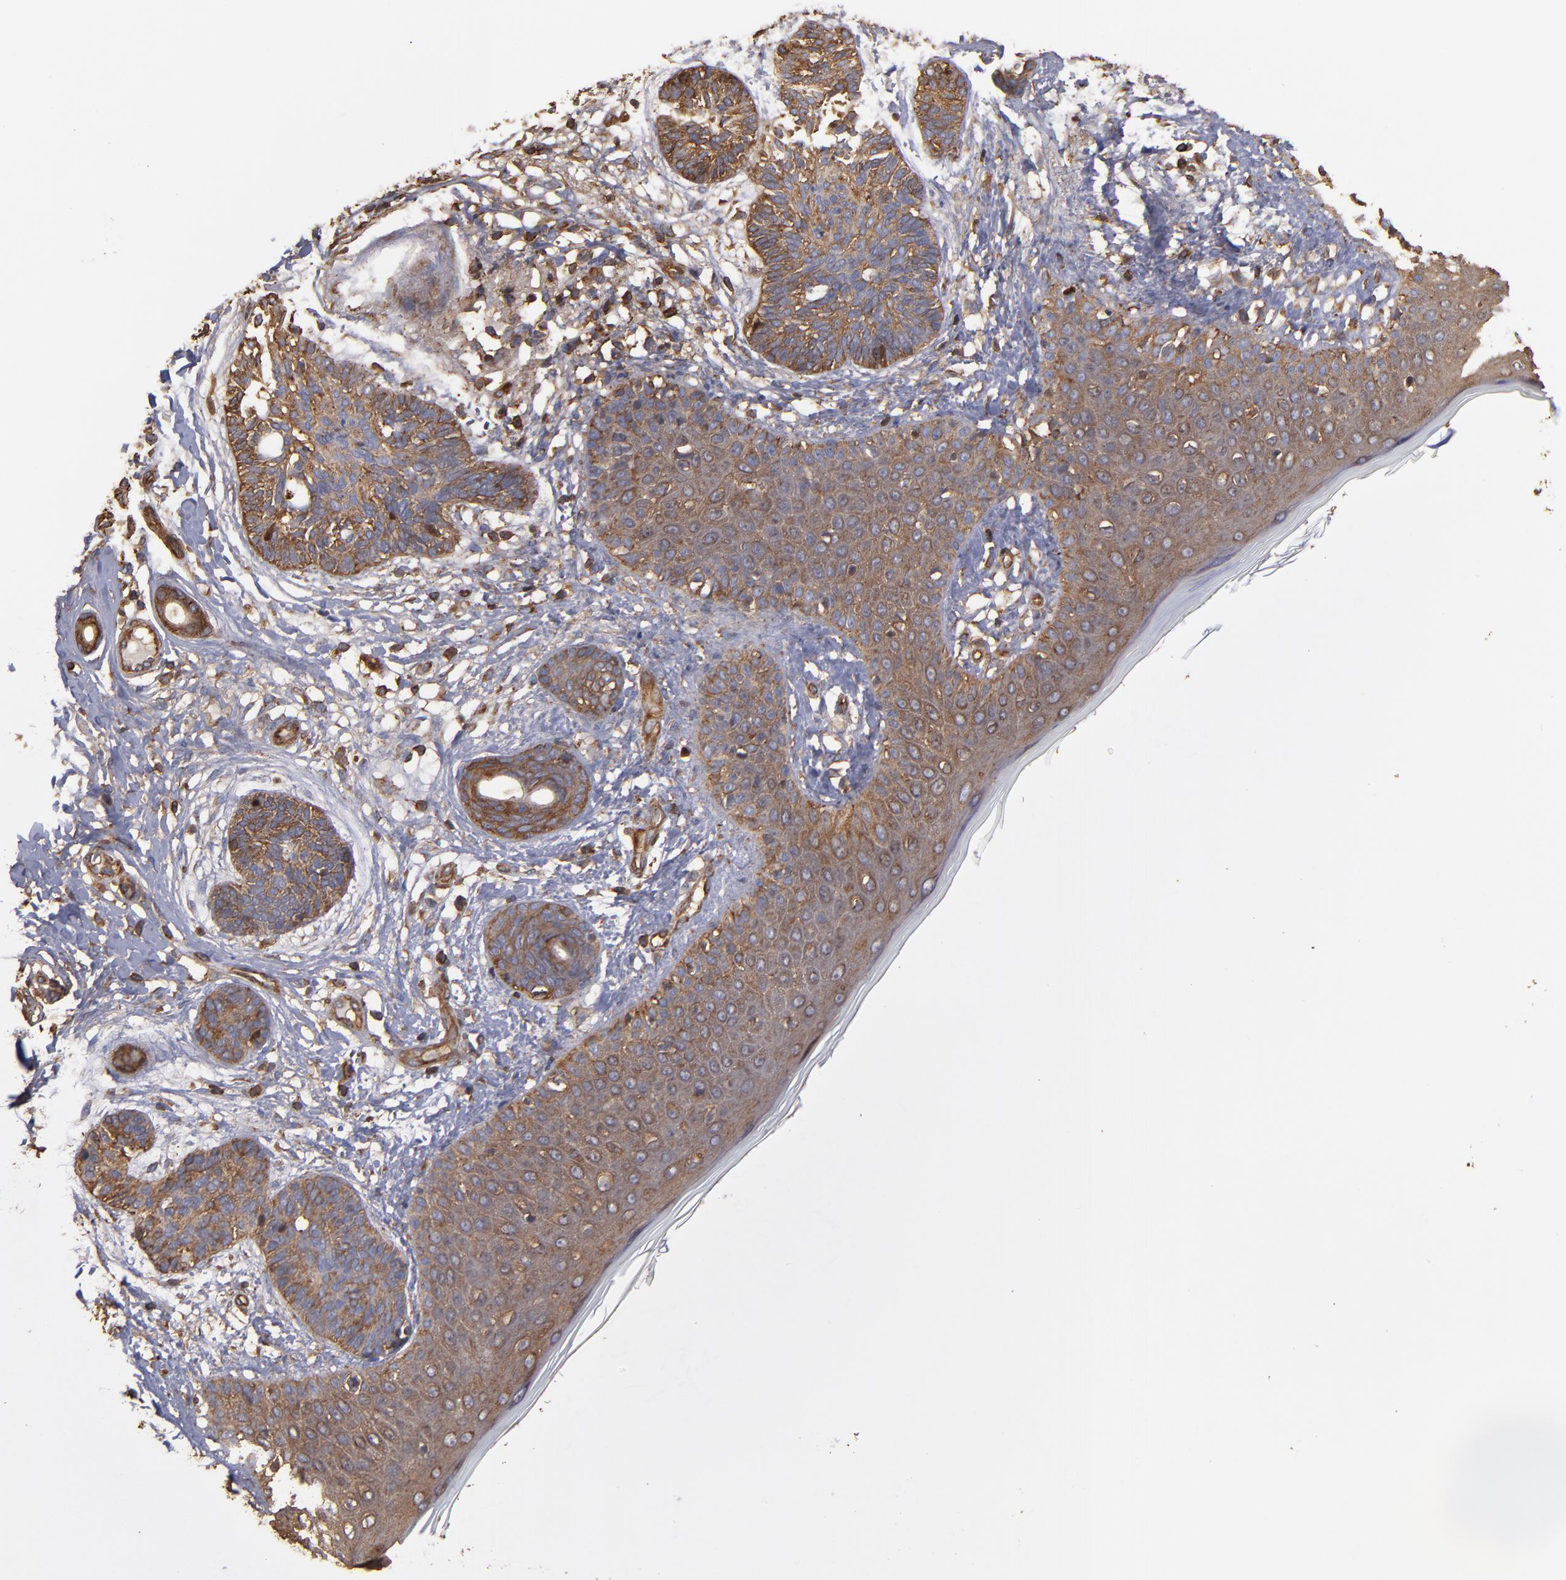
{"staining": {"intensity": "moderate", "quantity": ">75%", "location": "cytoplasmic/membranous"}, "tissue": "skin cancer", "cell_type": "Tumor cells", "image_type": "cancer", "snomed": [{"axis": "morphology", "description": "Normal tissue, NOS"}, {"axis": "morphology", "description": "Basal cell carcinoma"}, {"axis": "topography", "description": "Skin"}], "caption": "Immunohistochemistry of human skin cancer (basal cell carcinoma) reveals medium levels of moderate cytoplasmic/membranous positivity in about >75% of tumor cells.", "gene": "ACTN4", "patient": {"sex": "male", "age": 63}}